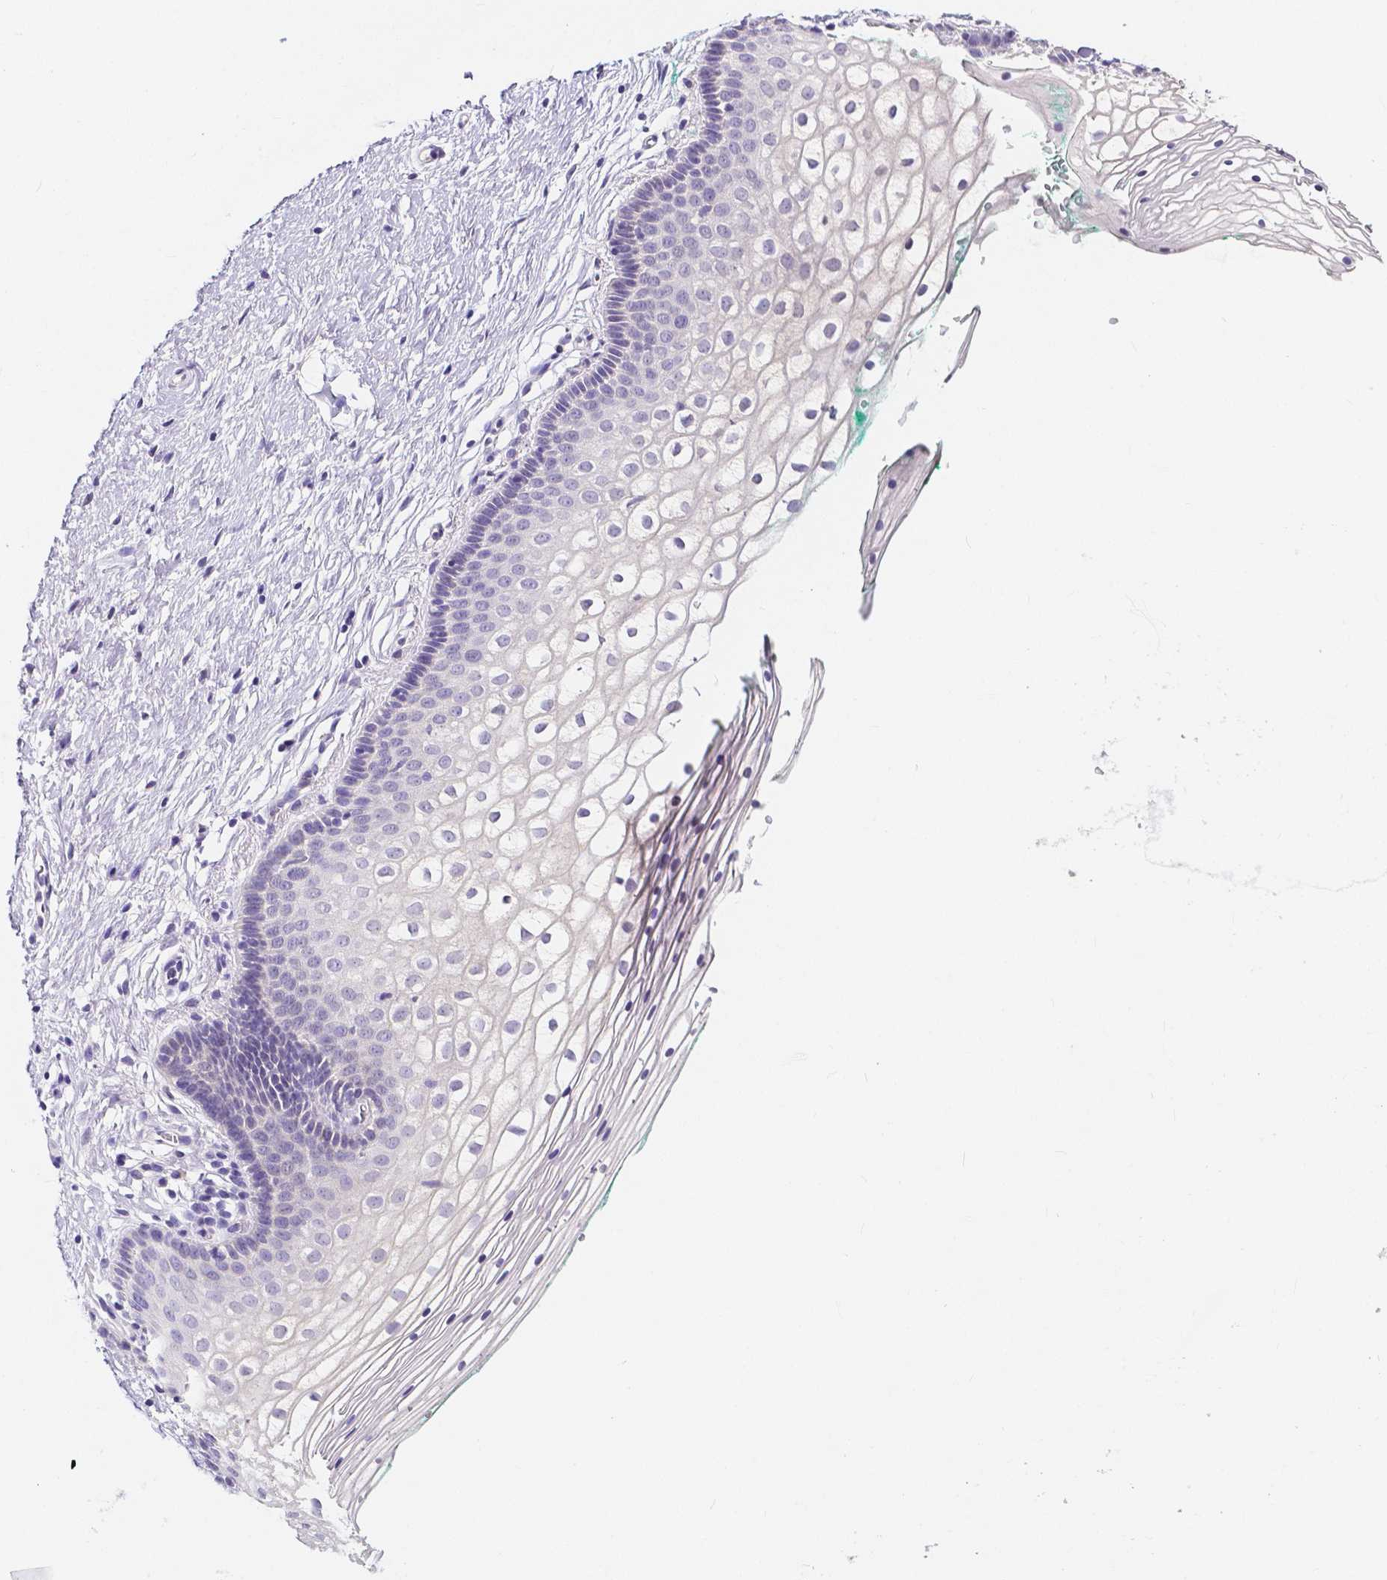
{"staining": {"intensity": "negative", "quantity": "none", "location": "none"}, "tissue": "vagina", "cell_type": "Squamous epithelial cells", "image_type": "normal", "snomed": [{"axis": "morphology", "description": "Normal tissue, NOS"}, {"axis": "topography", "description": "Vagina"}], "caption": "IHC micrograph of normal vagina: human vagina stained with DAB demonstrates no significant protein expression in squamous epithelial cells. (Immunohistochemistry (ihc), brightfield microscopy, high magnification).", "gene": "ACP5", "patient": {"sex": "female", "age": 36}}